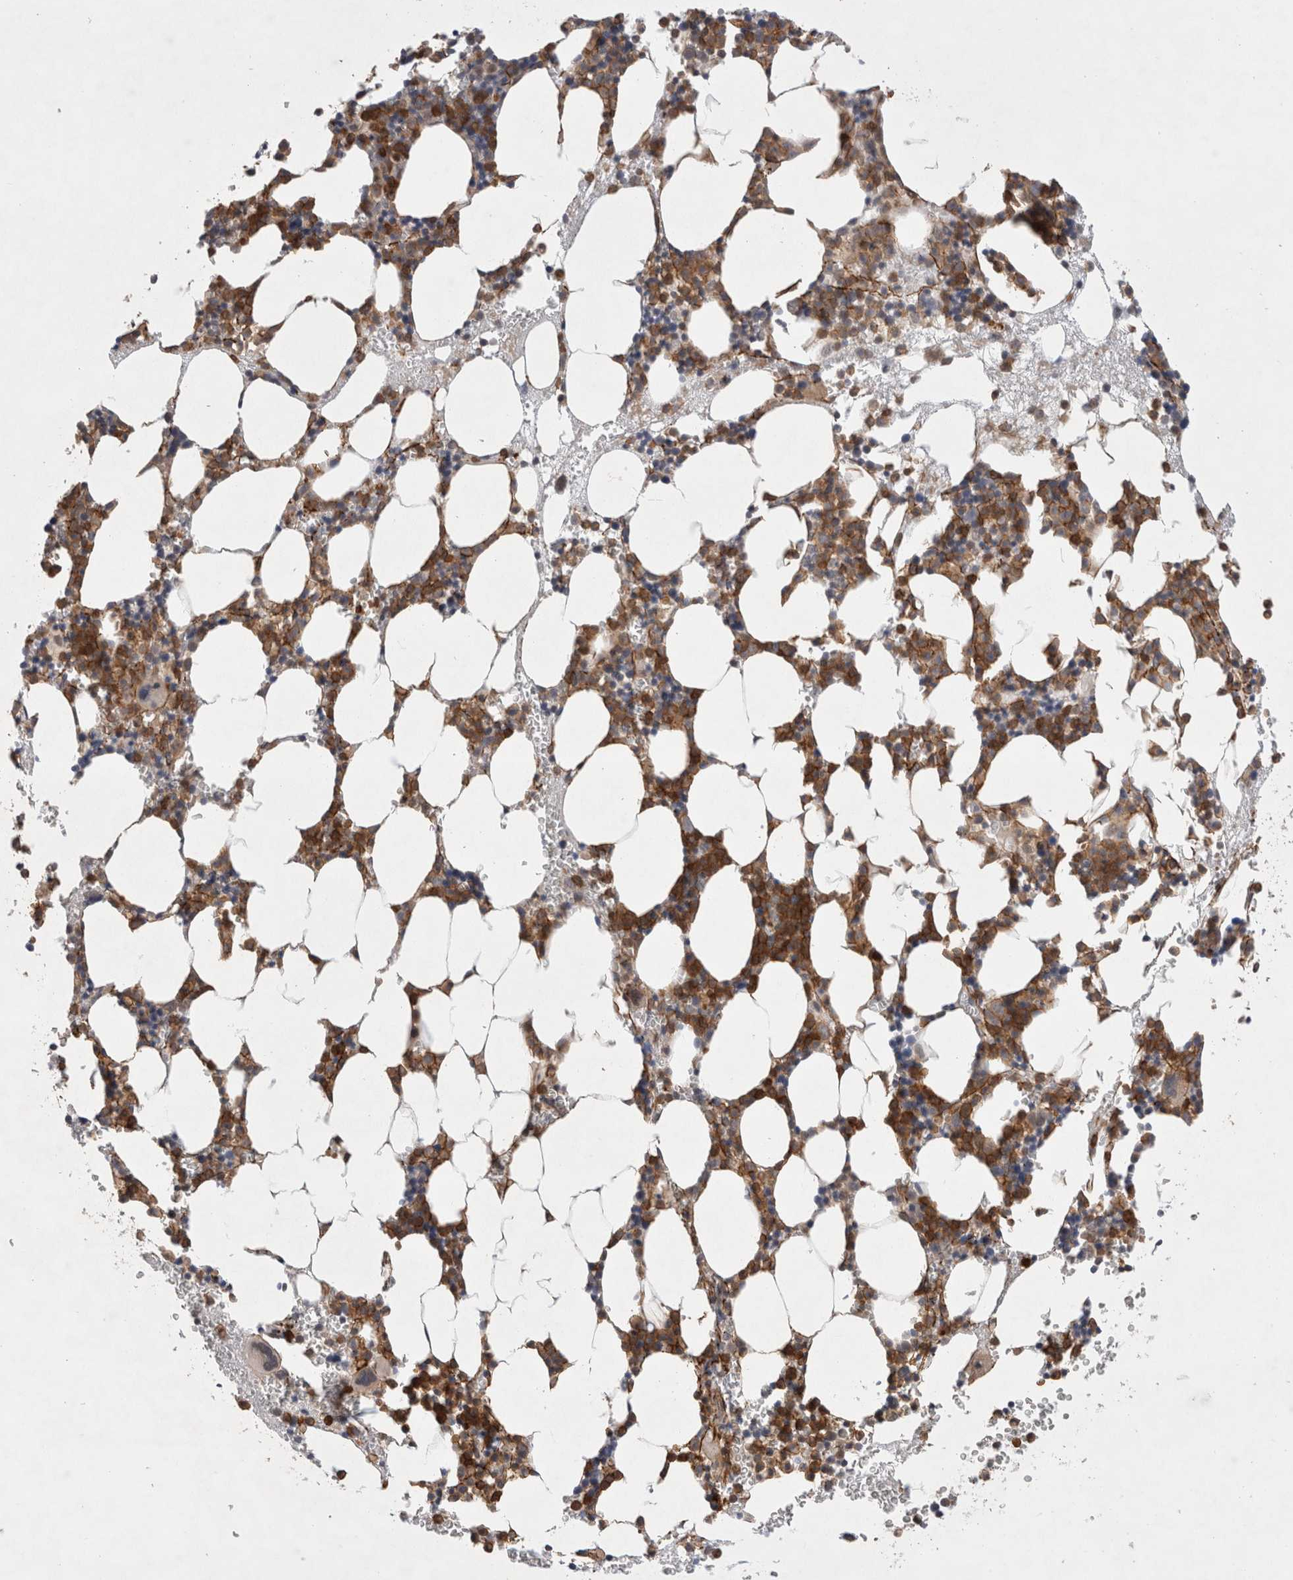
{"staining": {"intensity": "moderate", "quantity": ">75%", "location": "cytoplasmic/membranous"}, "tissue": "bone marrow", "cell_type": "Hematopoietic cells", "image_type": "normal", "snomed": [{"axis": "morphology", "description": "Normal tissue, NOS"}, {"axis": "morphology", "description": "Inflammation, NOS"}, {"axis": "topography", "description": "Bone marrow"}], "caption": "Immunohistochemistry (IHC) staining of normal bone marrow, which demonstrates medium levels of moderate cytoplasmic/membranous positivity in approximately >75% of hematopoietic cells indicating moderate cytoplasmic/membranous protein staining. The staining was performed using DAB (3,3'-diaminobenzidine) (brown) for protein detection and nuclei were counterstained in hematoxylin (blue).", "gene": "GSDMB", "patient": {"sex": "female", "age": 67}}